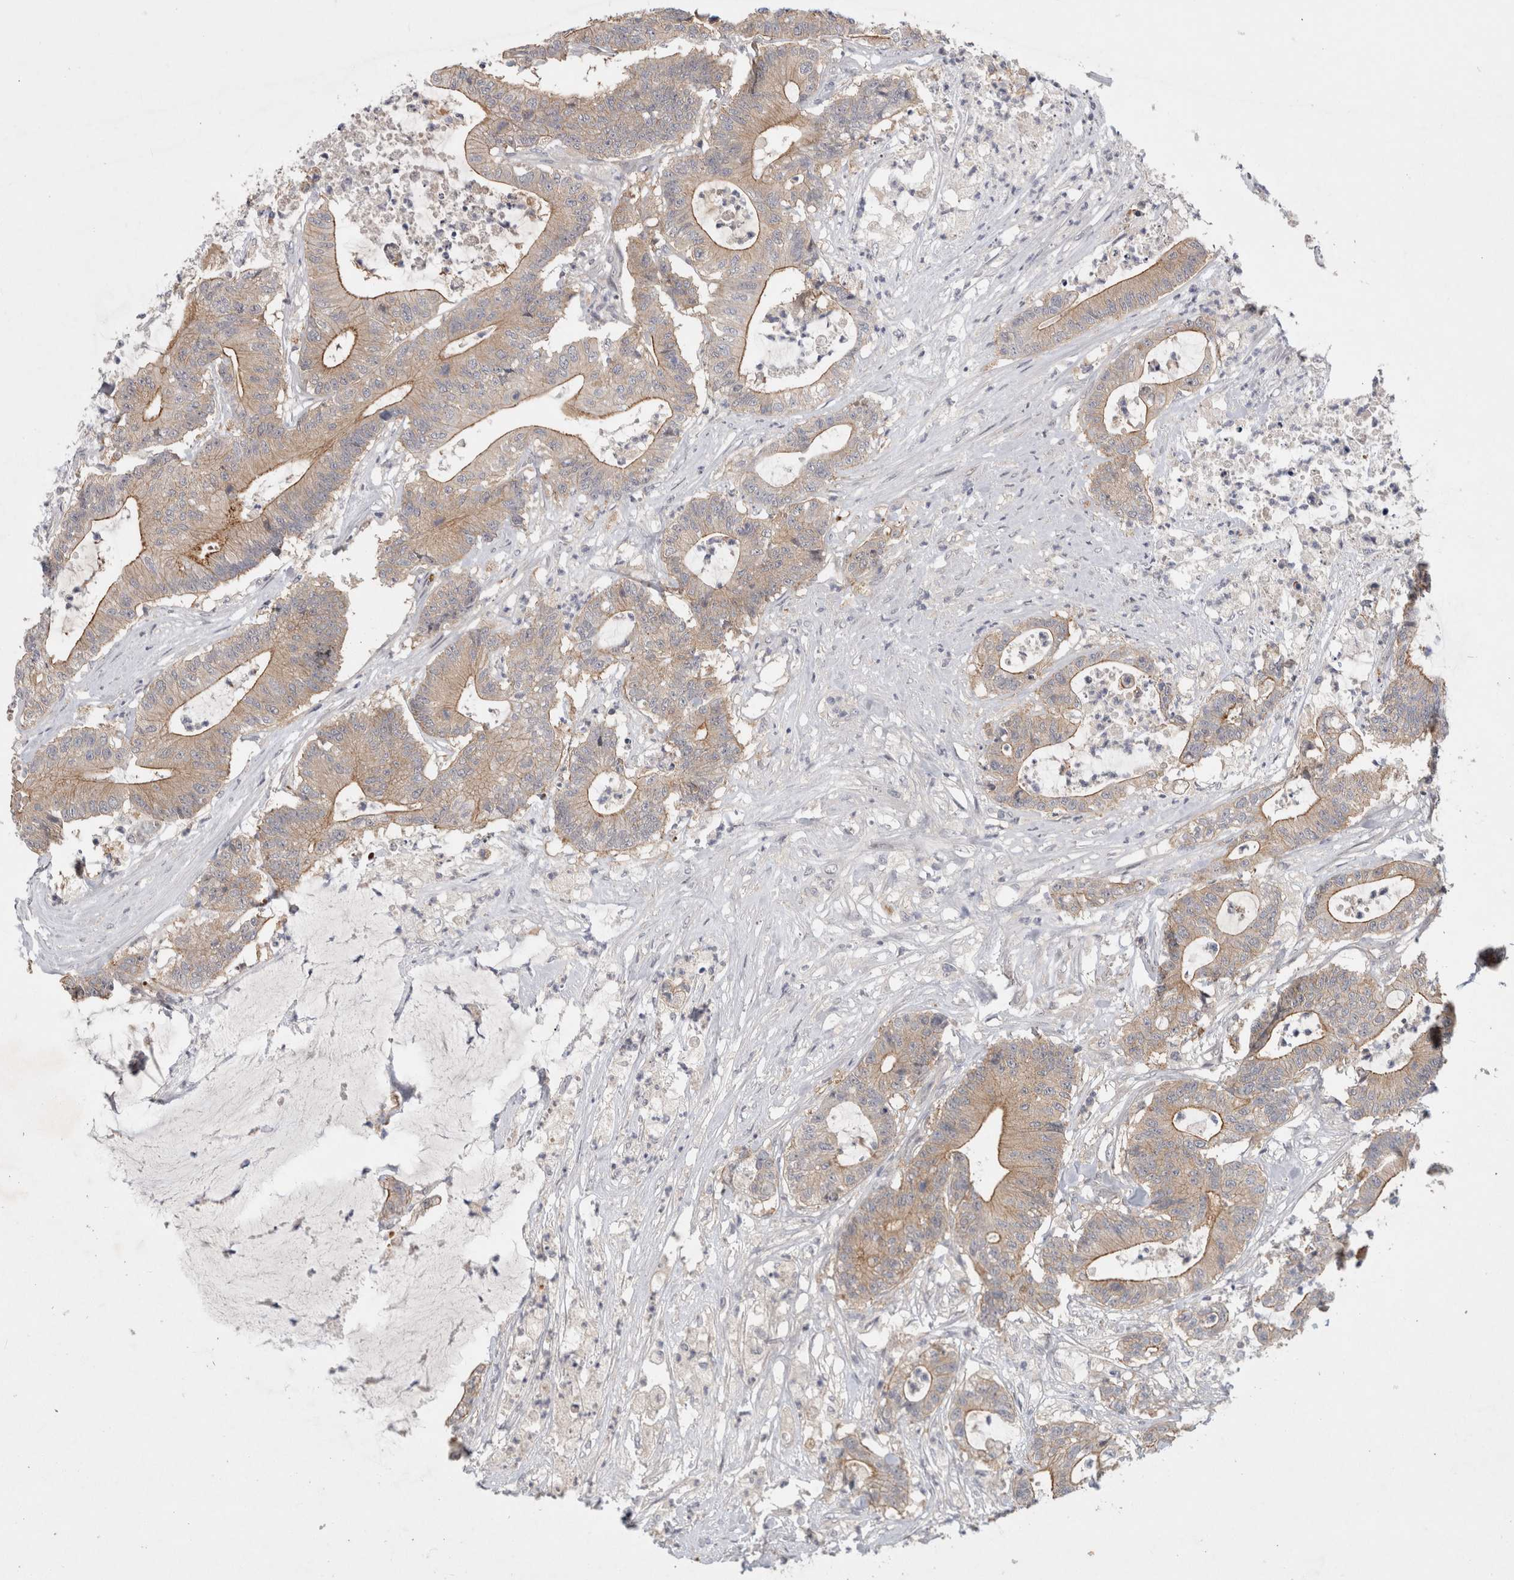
{"staining": {"intensity": "moderate", "quantity": "<25%", "location": "cytoplasmic/membranous"}, "tissue": "colorectal cancer", "cell_type": "Tumor cells", "image_type": "cancer", "snomed": [{"axis": "morphology", "description": "Adenocarcinoma, NOS"}, {"axis": "topography", "description": "Colon"}], "caption": "Immunohistochemistry micrograph of neoplastic tissue: colorectal adenocarcinoma stained using immunohistochemistry (IHC) shows low levels of moderate protein expression localized specifically in the cytoplasmic/membranous of tumor cells, appearing as a cytoplasmic/membranous brown color.", "gene": "CERS3", "patient": {"sex": "female", "age": 84}}